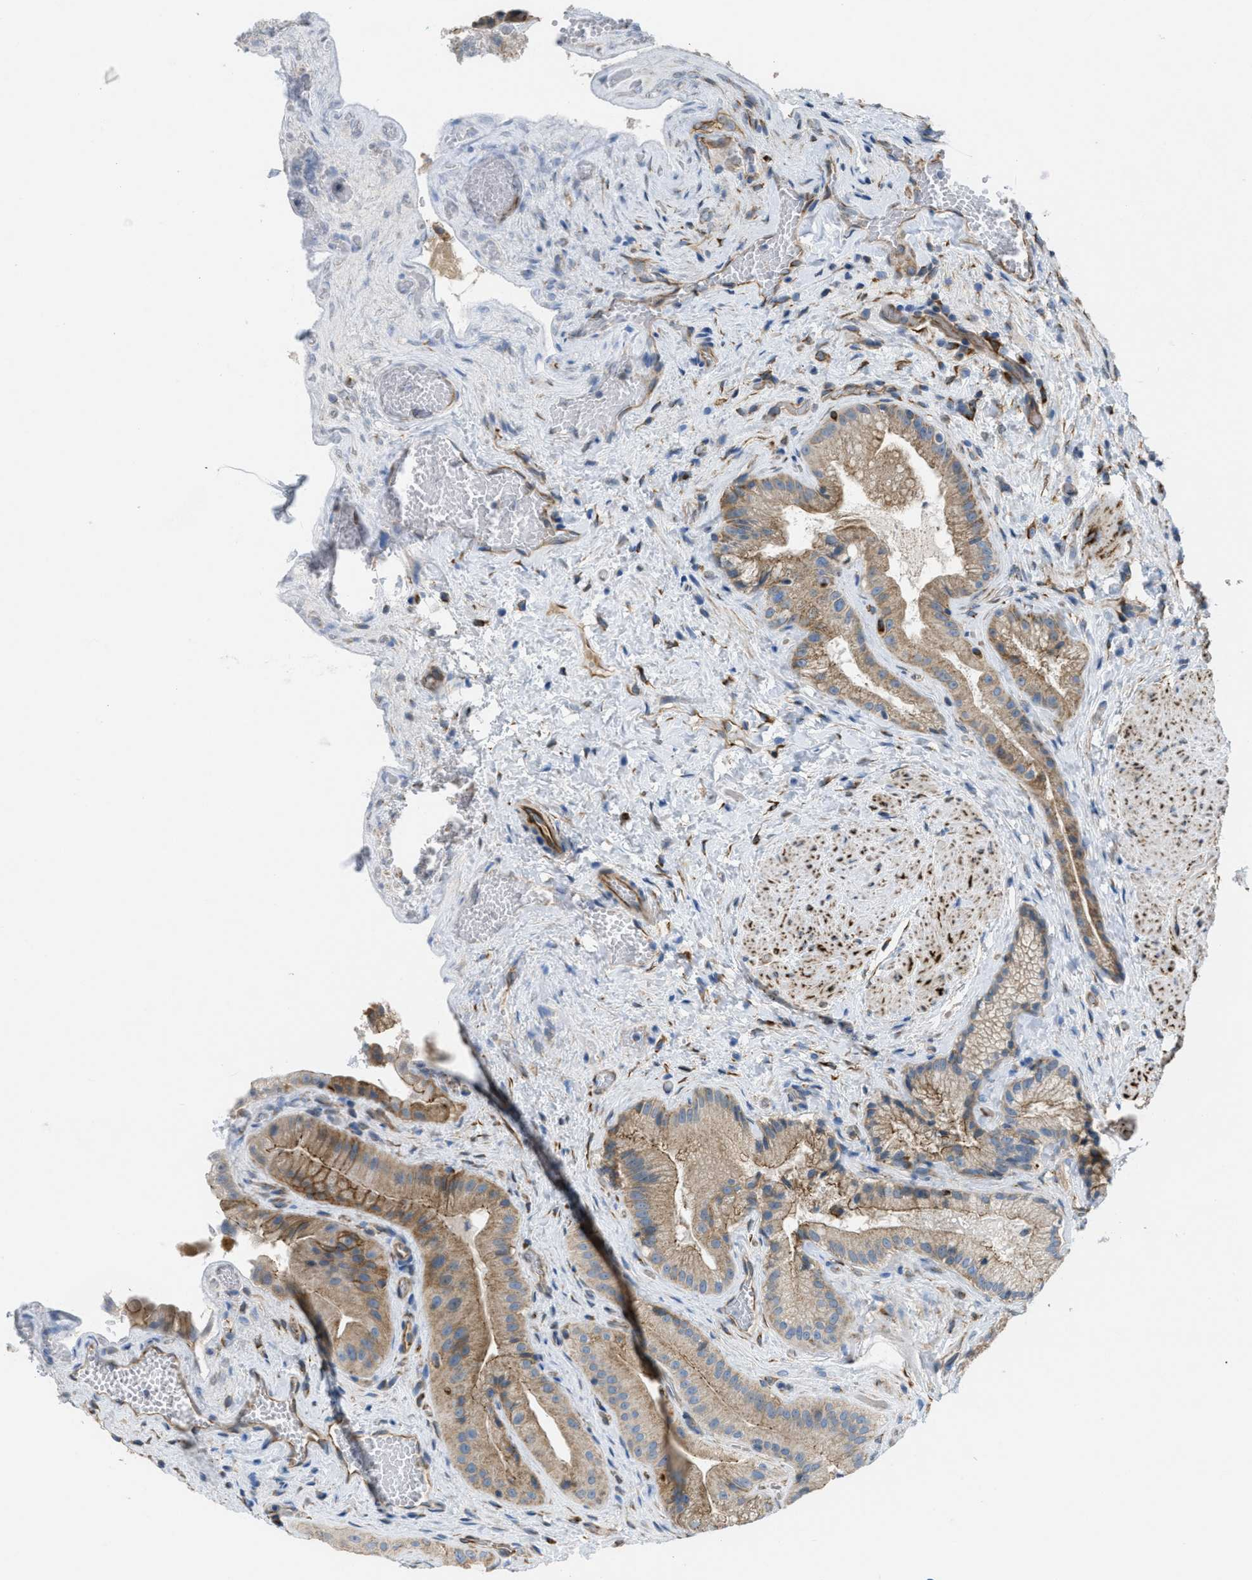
{"staining": {"intensity": "strong", "quantity": ">75%", "location": "cytoplasmic/membranous"}, "tissue": "gallbladder", "cell_type": "Glandular cells", "image_type": "normal", "snomed": [{"axis": "morphology", "description": "Normal tissue, NOS"}, {"axis": "topography", "description": "Gallbladder"}], "caption": "Immunohistochemical staining of unremarkable human gallbladder displays strong cytoplasmic/membranous protein staining in approximately >75% of glandular cells.", "gene": "BTN3A1", "patient": {"sex": "male", "age": 49}}